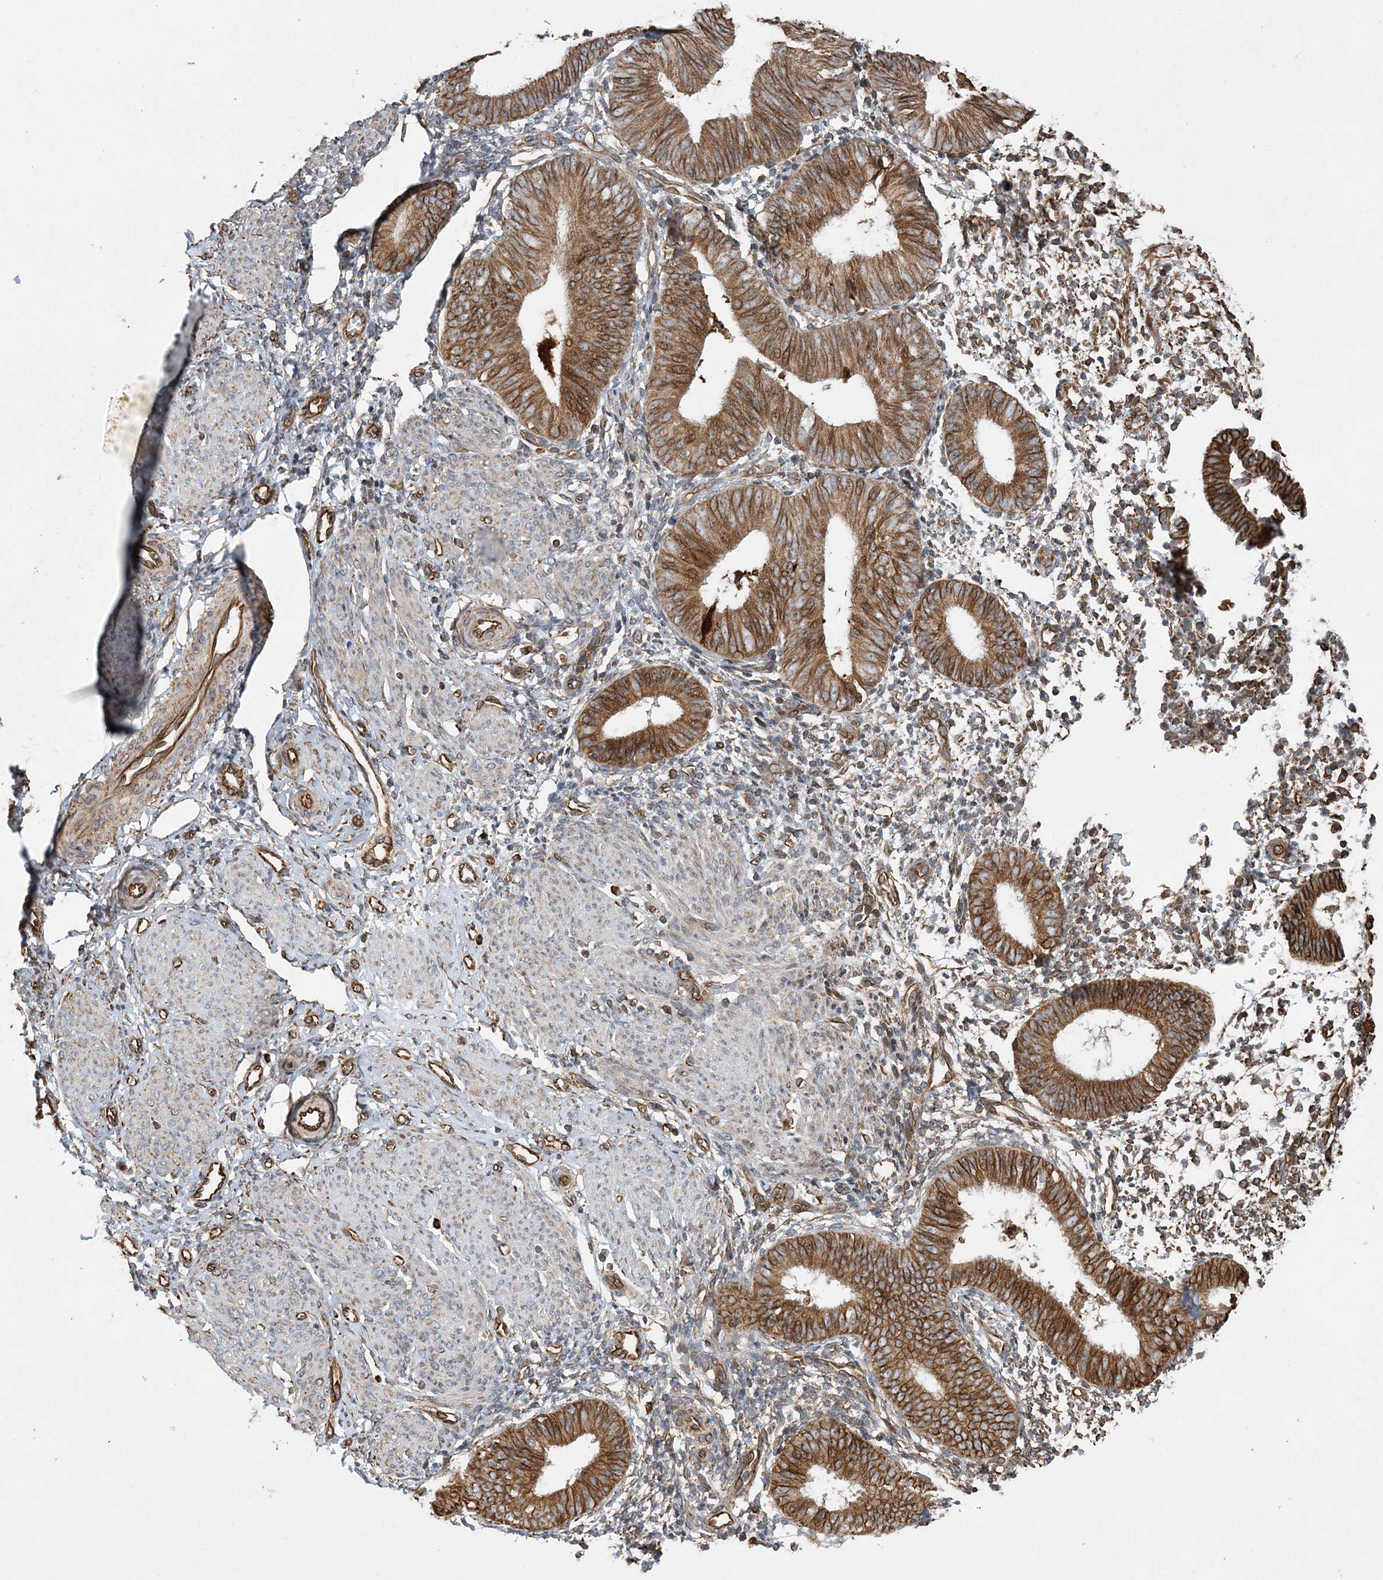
{"staining": {"intensity": "moderate", "quantity": ">75%", "location": "cytoplasmic/membranous"}, "tissue": "endometrium", "cell_type": "Cells in endometrial stroma", "image_type": "normal", "snomed": [{"axis": "morphology", "description": "Normal tissue, NOS"}, {"axis": "topography", "description": "Uterus"}, {"axis": "topography", "description": "Endometrium"}], "caption": "Protein staining demonstrates moderate cytoplasmic/membranous positivity in approximately >75% of cells in endometrial stroma in benign endometrium.", "gene": "FAM114A2", "patient": {"sex": "female", "age": 48}}